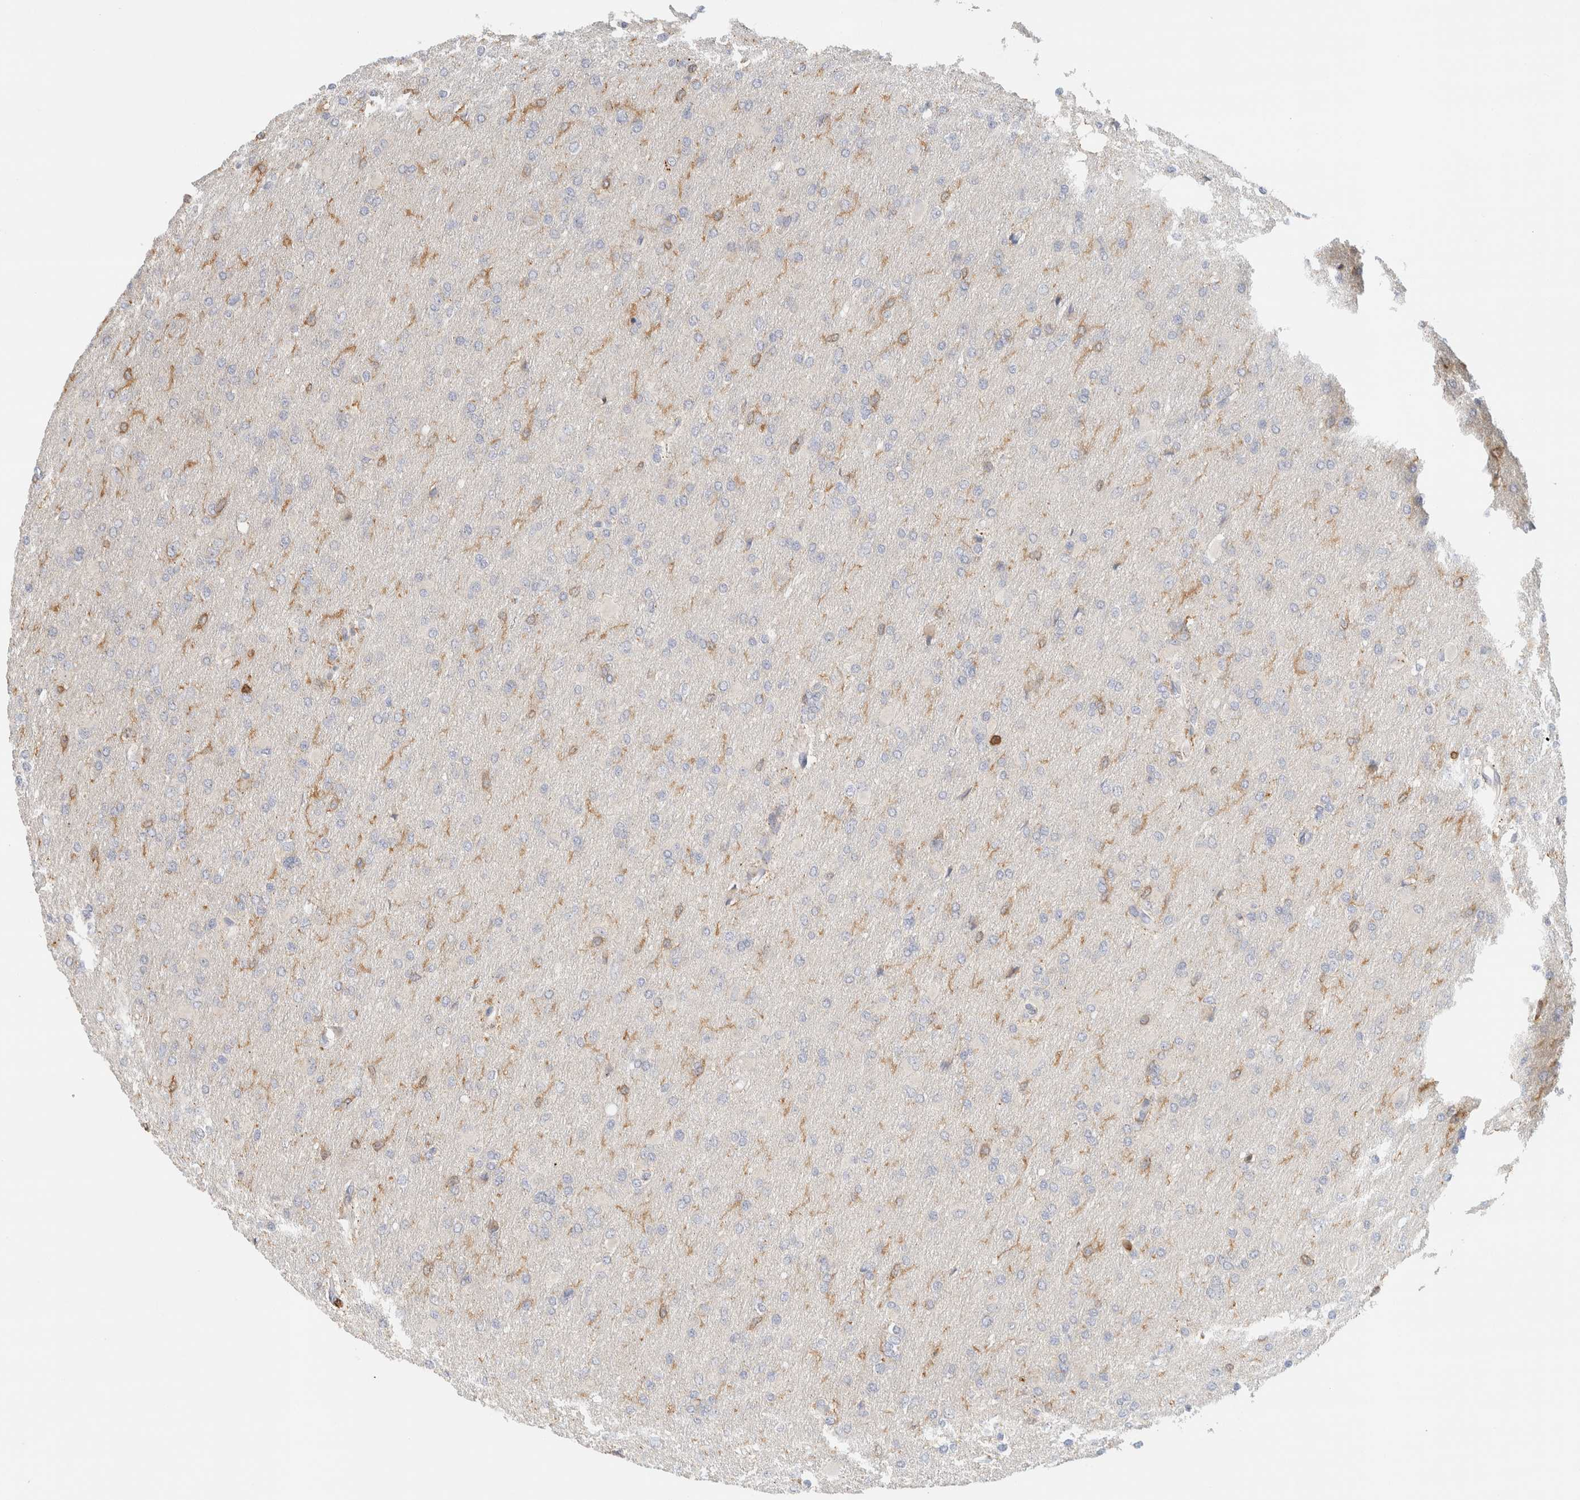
{"staining": {"intensity": "negative", "quantity": "none", "location": "none"}, "tissue": "glioma", "cell_type": "Tumor cells", "image_type": "cancer", "snomed": [{"axis": "morphology", "description": "Glioma, malignant, High grade"}, {"axis": "topography", "description": "Cerebral cortex"}], "caption": "This is an immunohistochemistry micrograph of human glioma. There is no expression in tumor cells.", "gene": "RUNDC1", "patient": {"sex": "female", "age": 36}}